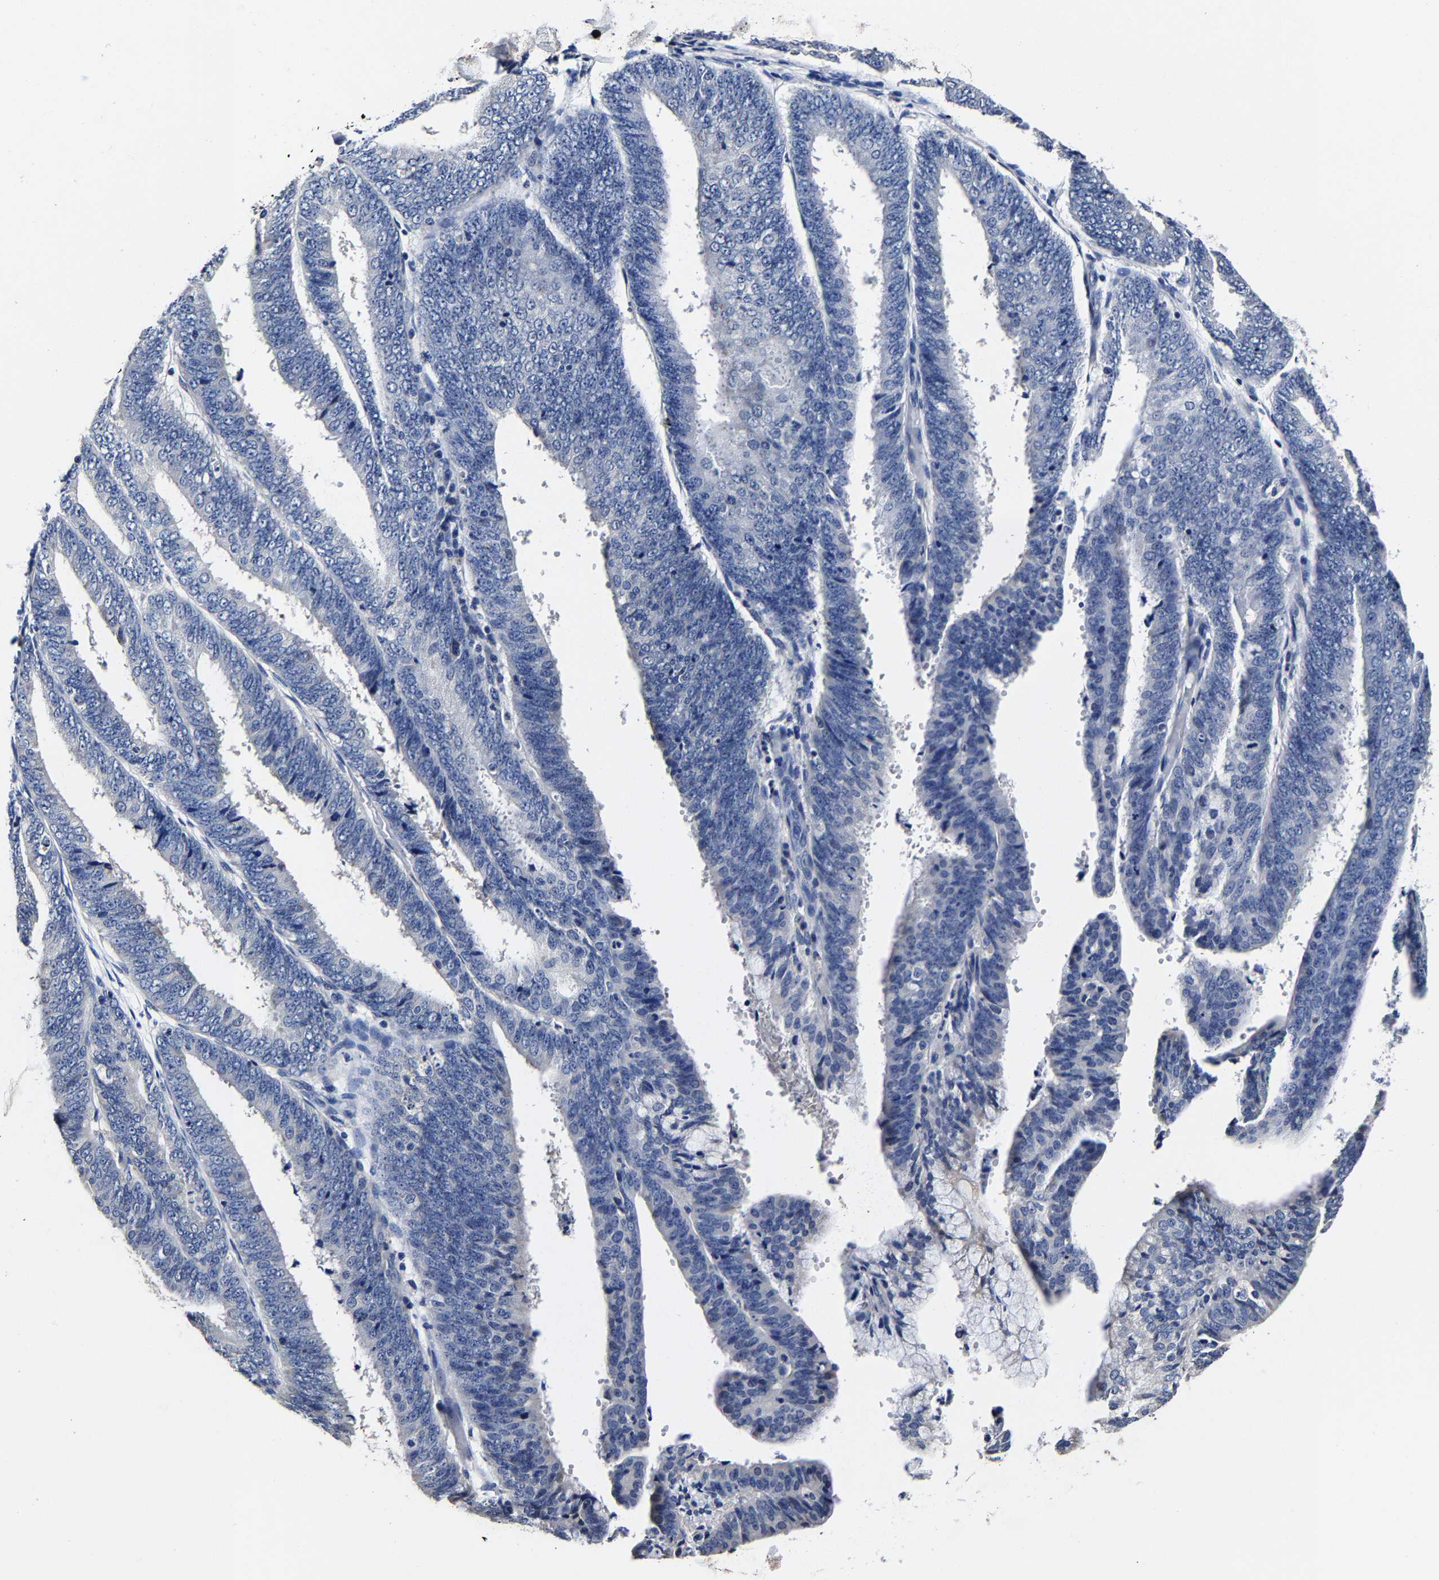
{"staining": {"intensity": "negative", "quantity": "none", "location": "none"}, "tissue": "endometrial cancer", "cell_type": "Tumor cells", "image_type": "cancer", "snomed": [{"axis": "morphology", "description": "Adenocarcinoma, NOS"}, {"axis": "topography", "description": "Endometrium"}], "caption": "Endometrial adenocarcinoma was stained to show a protein in brown. There is no significant staining in tumor cells.", "gene": "AKAP4", "patient": {"sex": "female", "age": 63}}